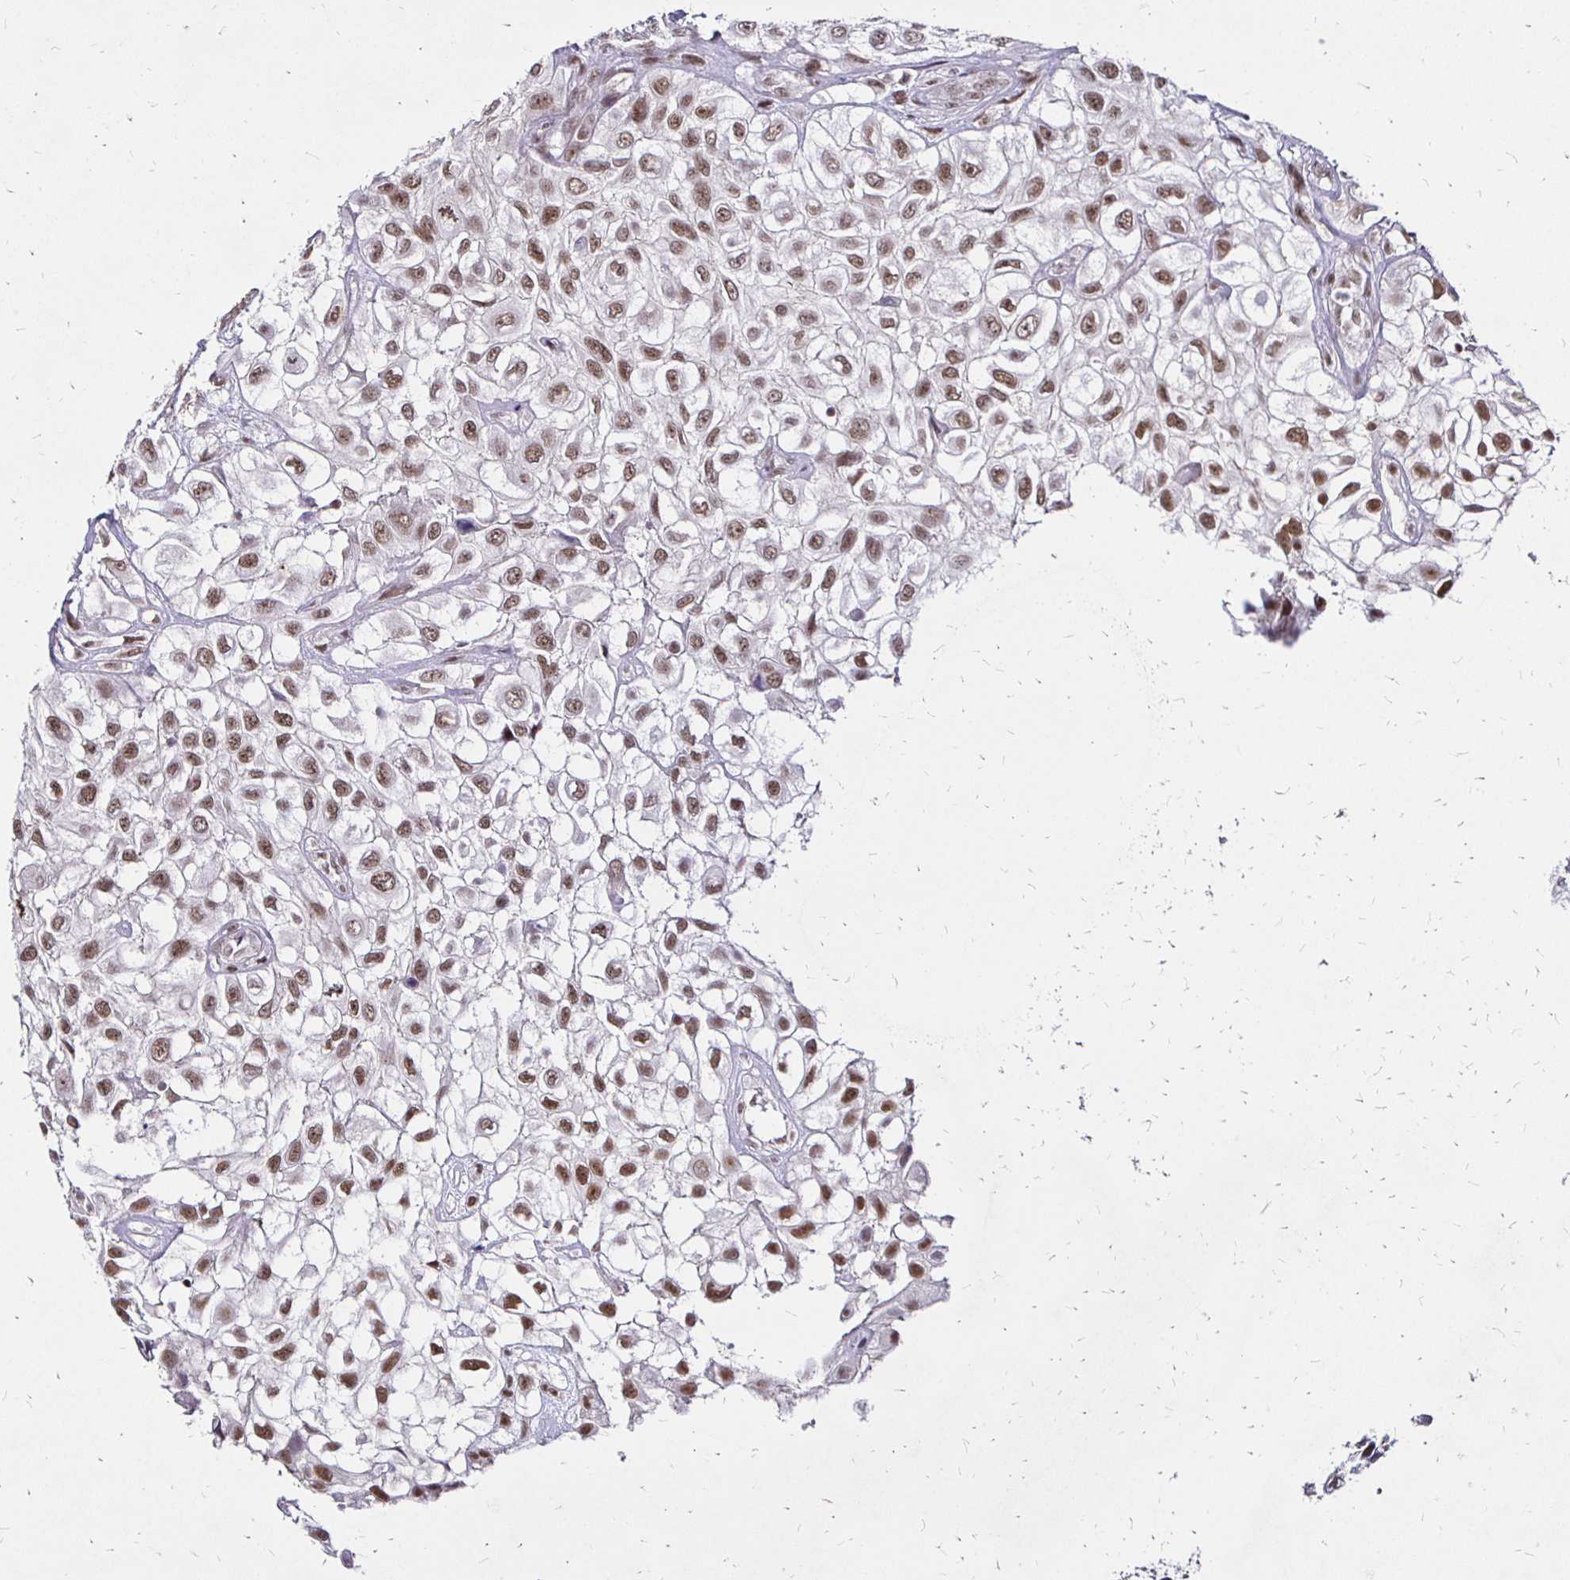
{"staining": {"intensity": "moderate", "quantity": ">75%", "location": "nuclear"}, "tissue": "urothelial cancer", "cell_type": "Tumor cells", "image_type": "cancer", "snomed": [{"axis": "morphology", "description": "Urothelial carcinoma, High grade"}, {"axis": "topography", "description": "Urinary bladder"}], "caption": "Brown immunohistochemical staining in high-grade urothelial carcinoma displays moderate nuclear staining in about >75% of tumor cells.", "gene": "SIN3A", "patient": {"sex": "male", "age": 56}}